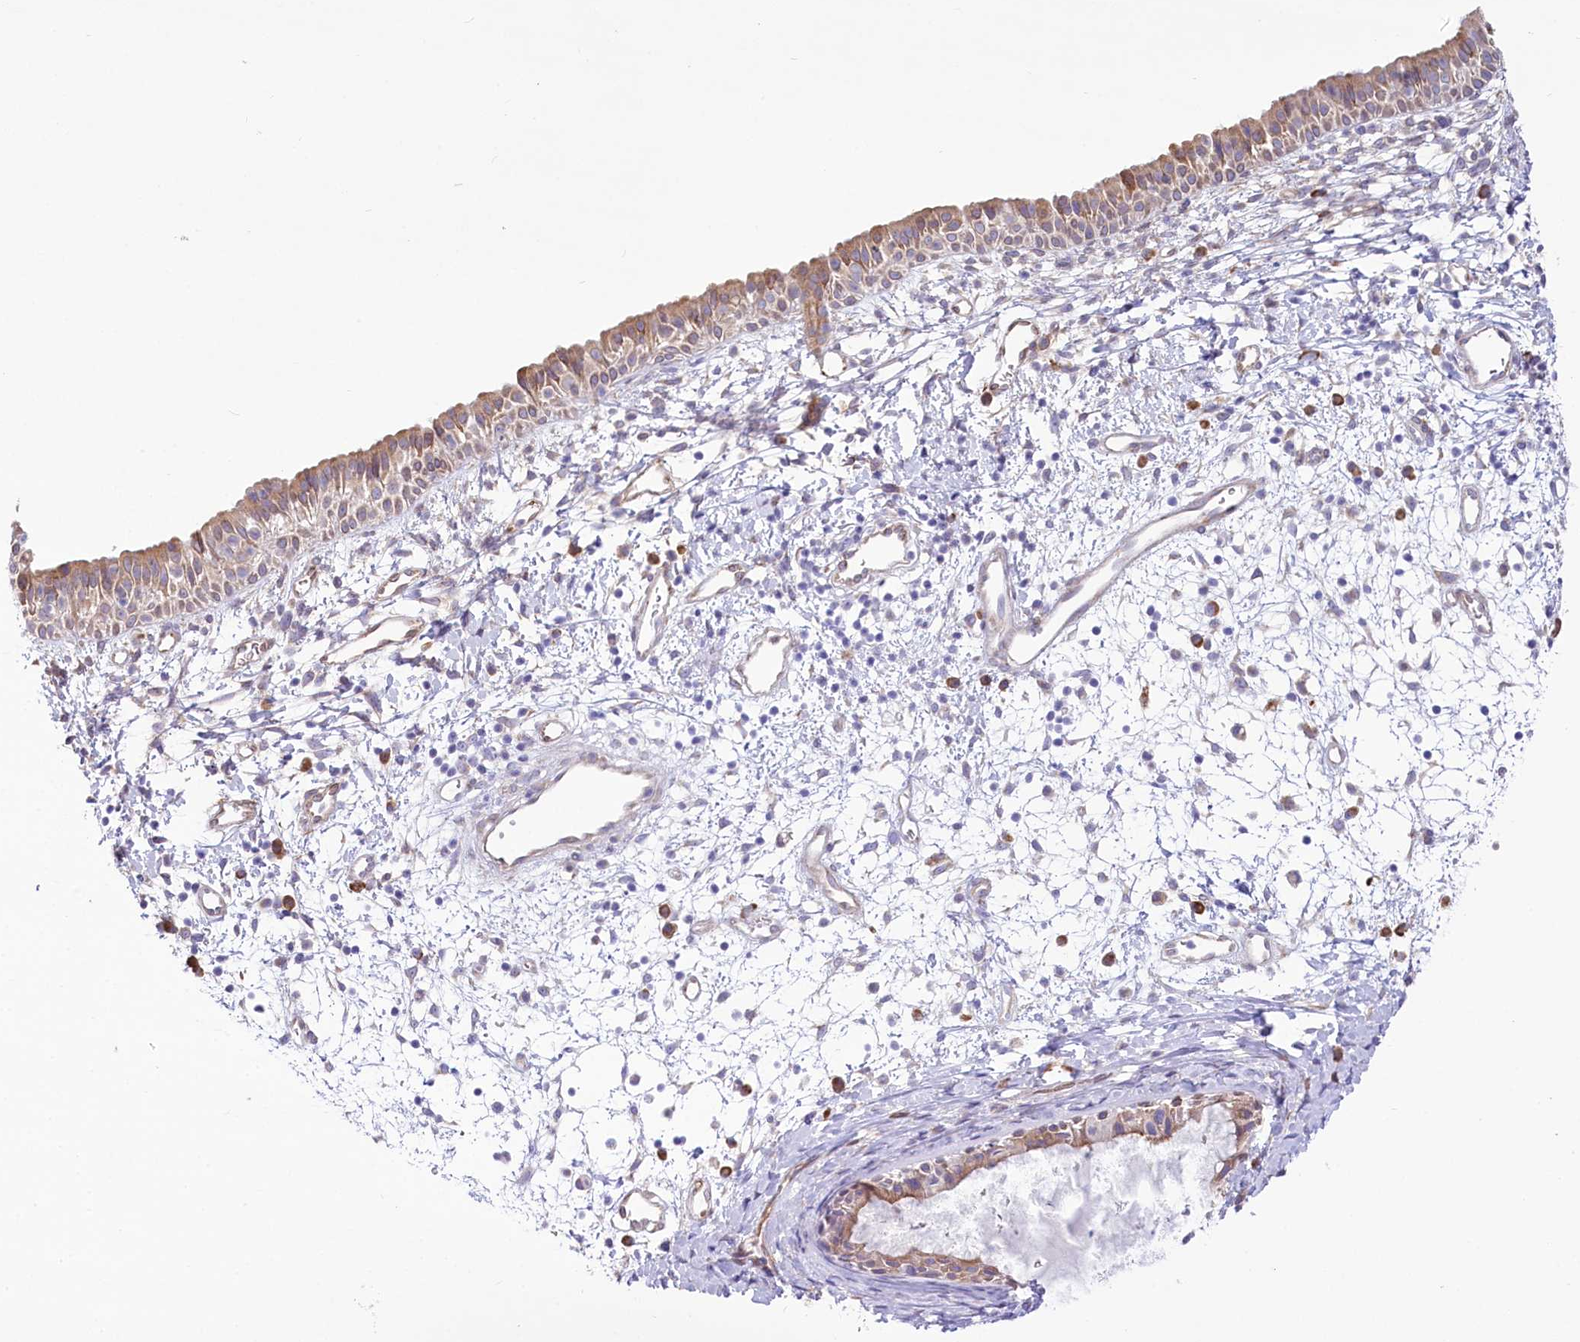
{"staining": {"intensity": "moderate", "quantity": ">75%", "location": "cytoplasmic/membranous"}, "tissue": "nasopharynx", "cell_type": "Respiratory epithelial cells", "image_type": "normal", "snomed": [{"axis": "morphology", "description": "Normal tissue, NOS"}, {"axis": "topography", "description": "Nasopharynx"}], "caption": "Normal nasopharynx displays moderate cytoplasmic/membranous expression in approximately >75% of respiratory epithelial cells.", "gene": "STT3B", "patient": {"sex": "male", "age": 22}}